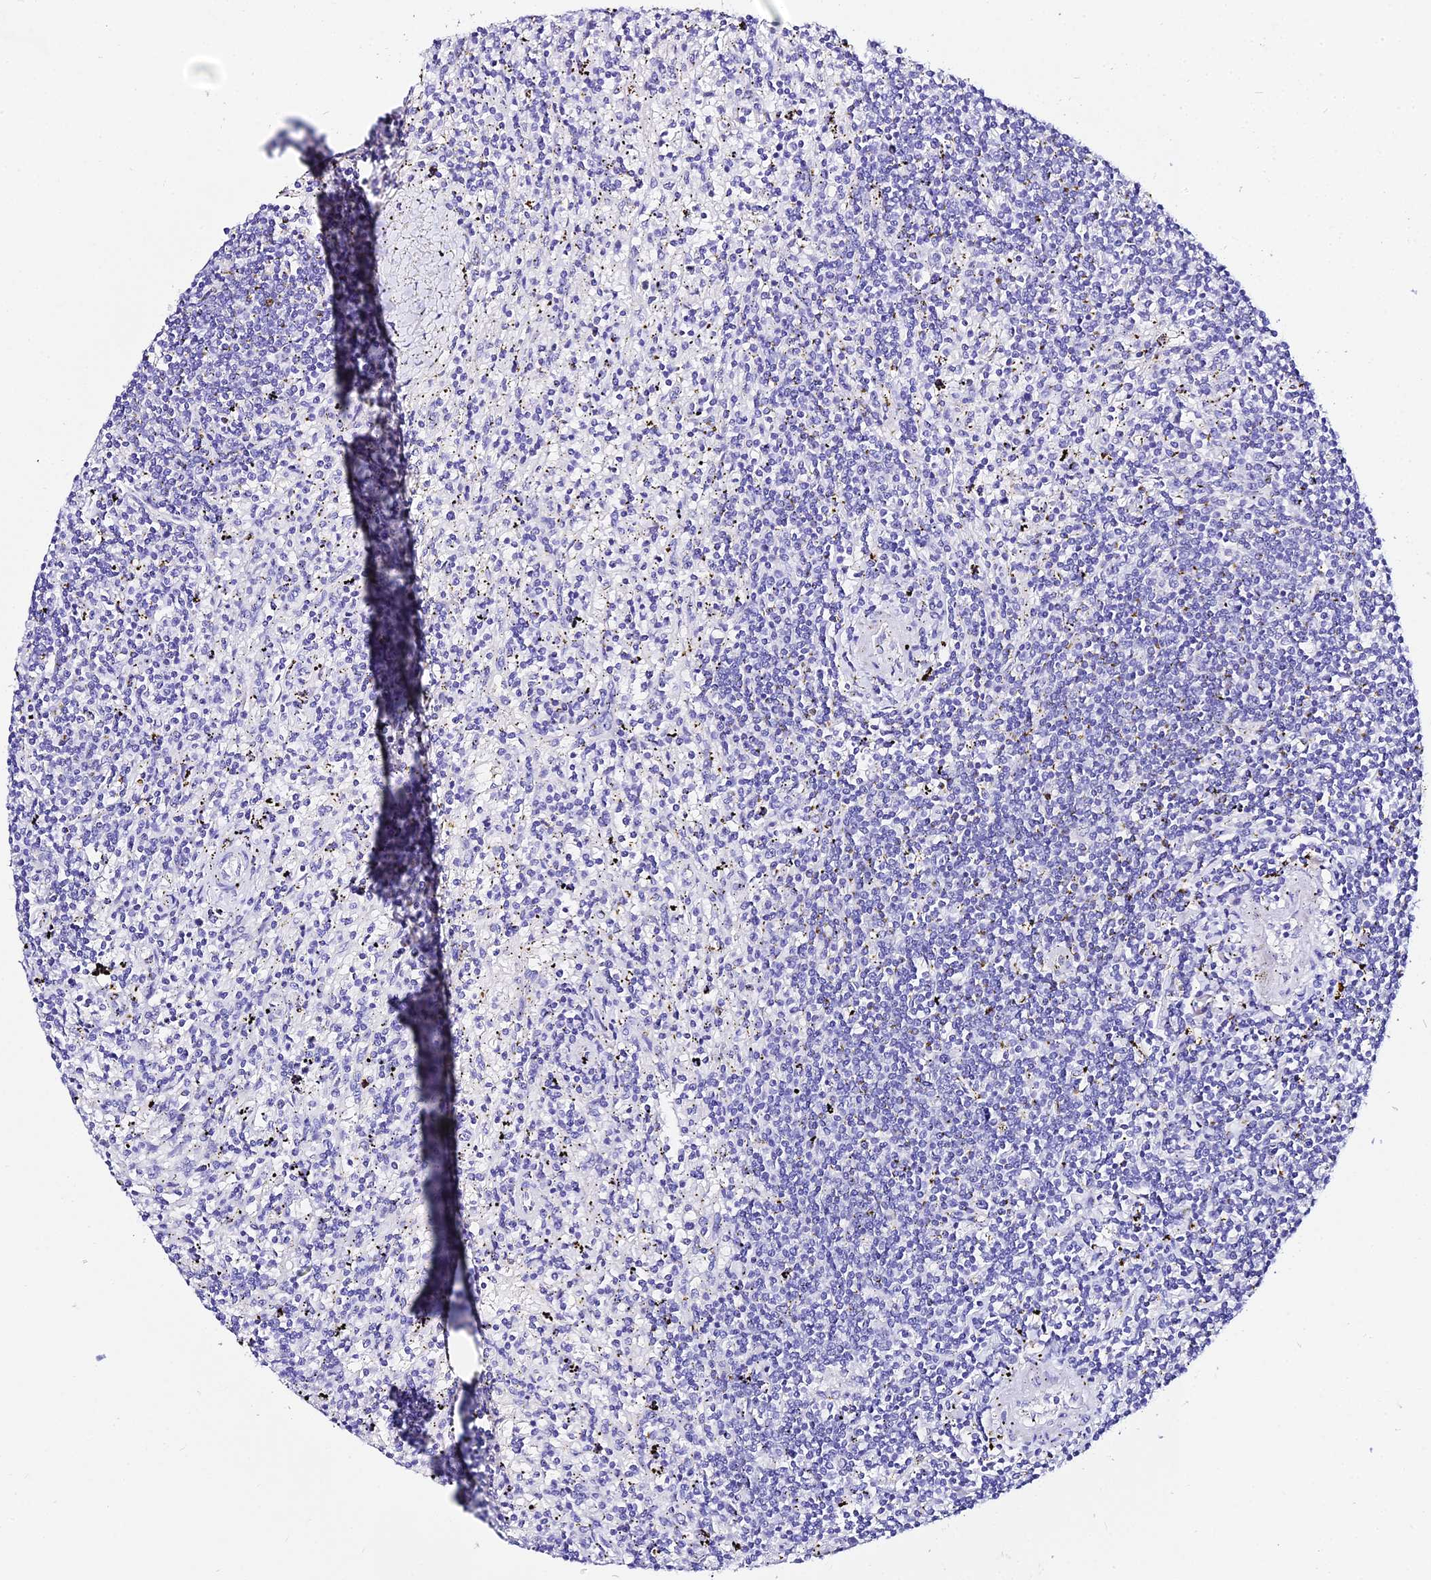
{"staining": {"intensity": "negative", "quantity": "none", "location": "none"}, "tissue": "lymphoma", "cell_type": "Tumor cells", "image_type": "cancer", "snomed": [{"axis": "morphology", "description": "Malignant lymphoma, non-Hodgkin's type, Low grade"}, {"axis": "topography", "description": "Spleen"}], "caption": "Tumor cells show no significant protein expression in low-grade malignant lymphoma, non-Hodgkin's type.", "gene": "TUBA3D", "patient": {"sex": "male", "age": 76}}